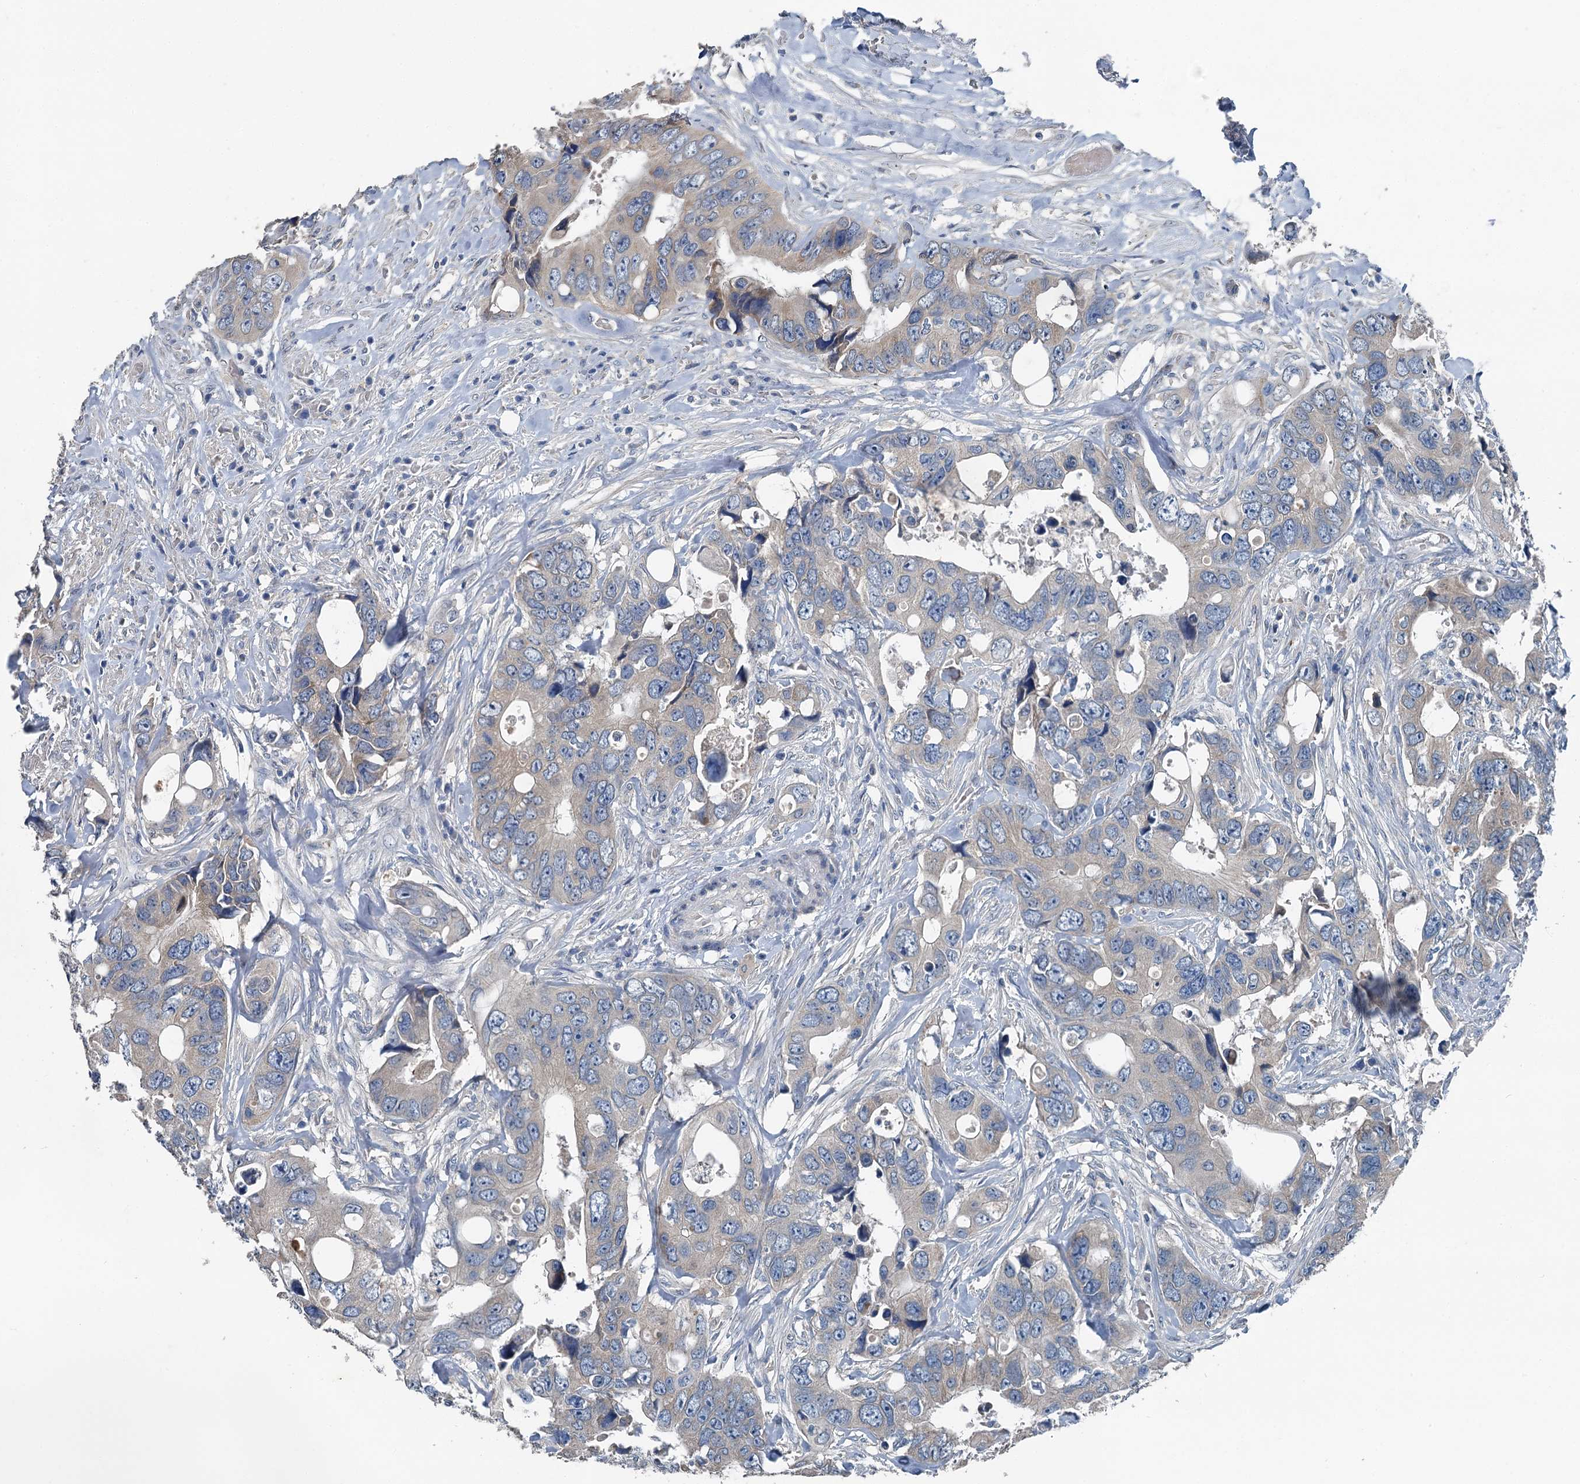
{"staining": {"intensity": "weak", "quantity": ">75%", "location": "cytoplasmic/membranous"}, "tissue": "colorectal cancer", "cell_type": "Tumor cells", "image_type": "cancer", "snomed": [{"axis": "morphology", "description": "Adenocarcinoma, NOS"}, {"axis": "topography", "description": "Rectum"}], "caption": "Immunohistochemistry (IHC) histopathology image of neoplastic tissue: colorectal adenocarcinoma stained using IHC displays low levels of weak protein expression localized specifically in the cytoplasmic/membranous of tumor cells, appearing as a cytoplasmic/membranous brown color.", "gene": "C6orf120", "patient": {"sex": "male", "age": 57}}